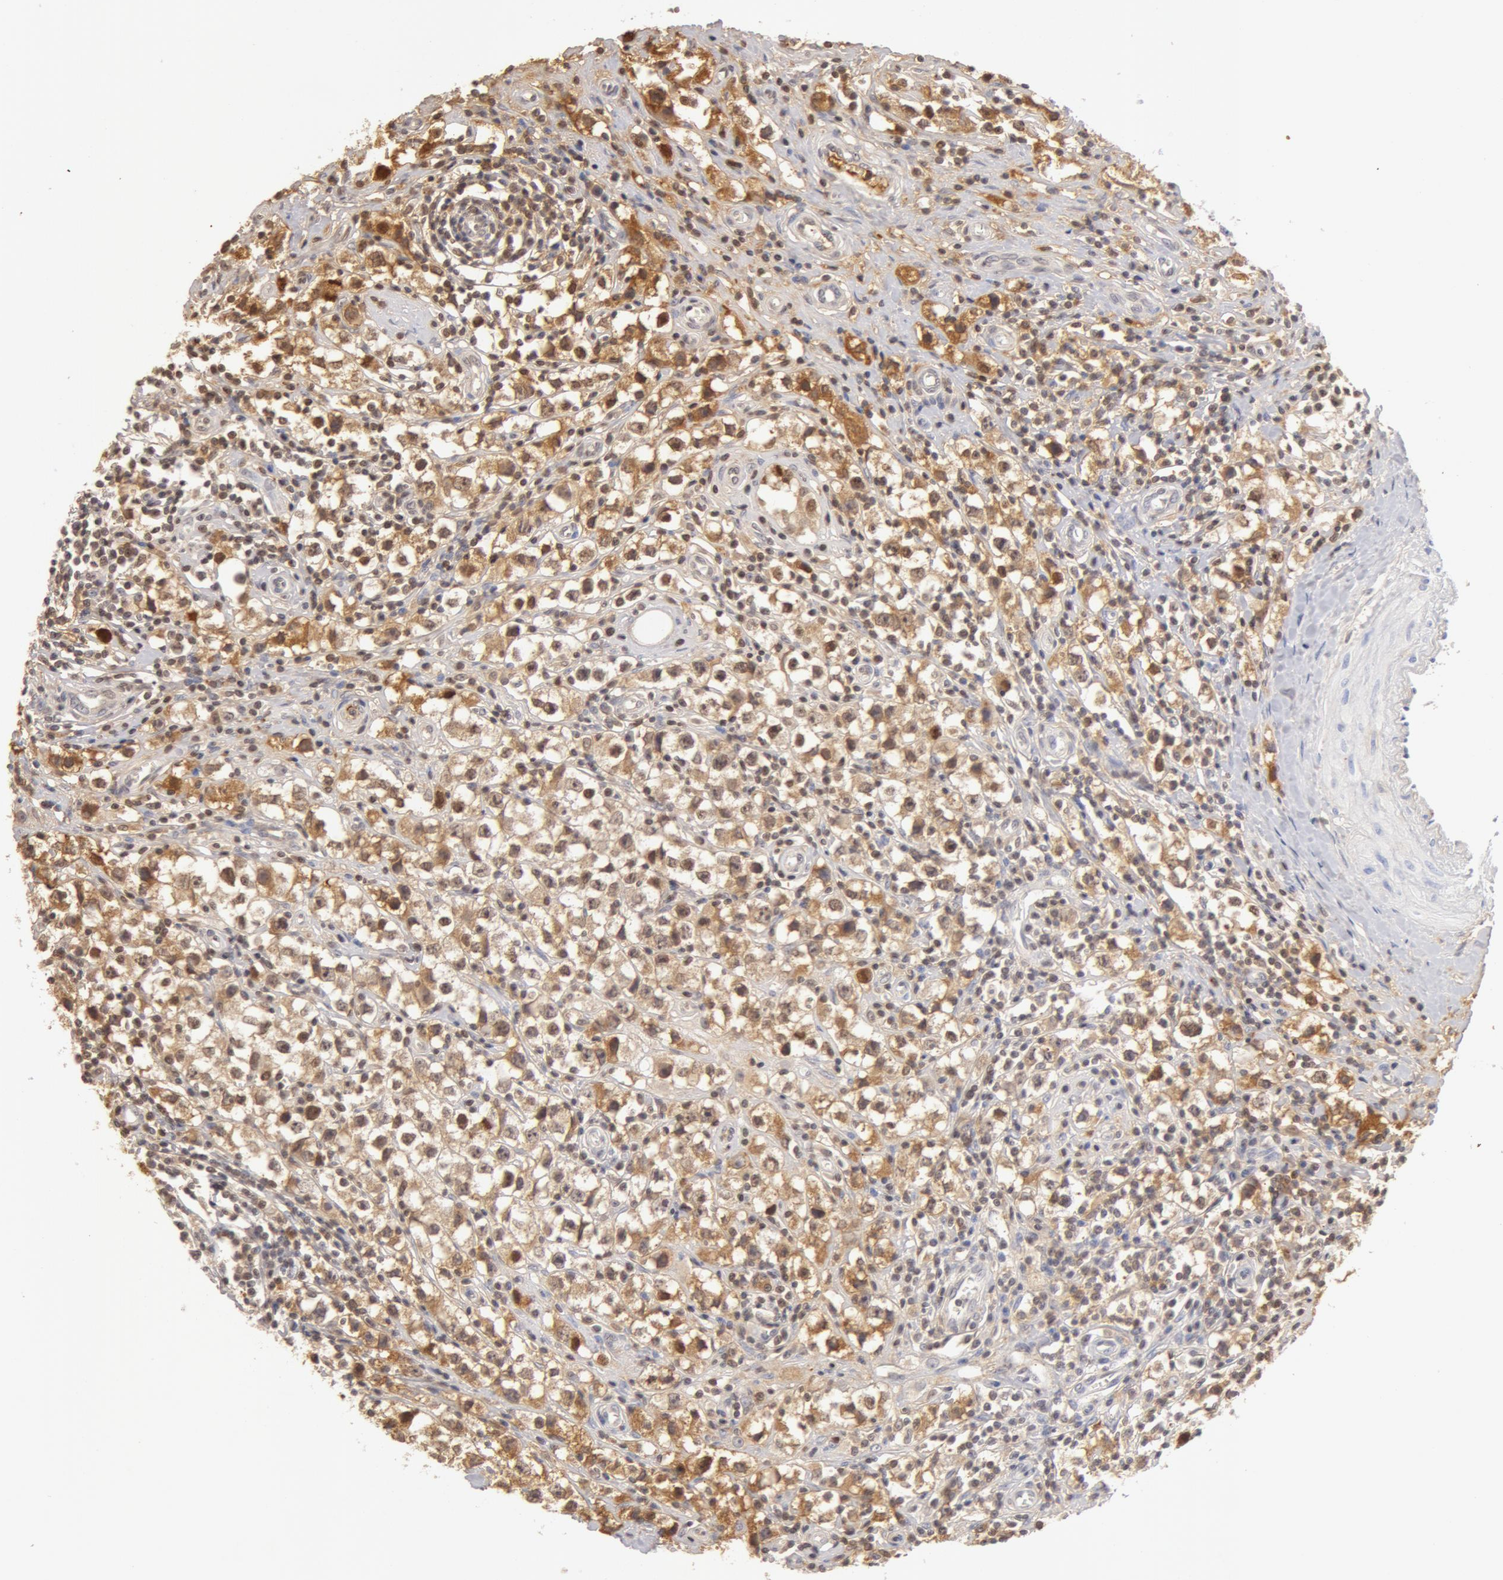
{"staining": {"intensity": "negative", "quantity": "none", "location": "none"}, "tissue": "testis cancer", "cell_type": "Tumor cells", "image_type": "cancer", "snomed": [{"axis": "morphology", "description": "Seminoma, NOS"}, {"axis": "topography", "description": "Testis"}], "caption": "Protein analysis of testis seminoma displays no significant expression in tumor cells.", "gene": "AHSG", "patient": {"sex": "male", "age": 35}}